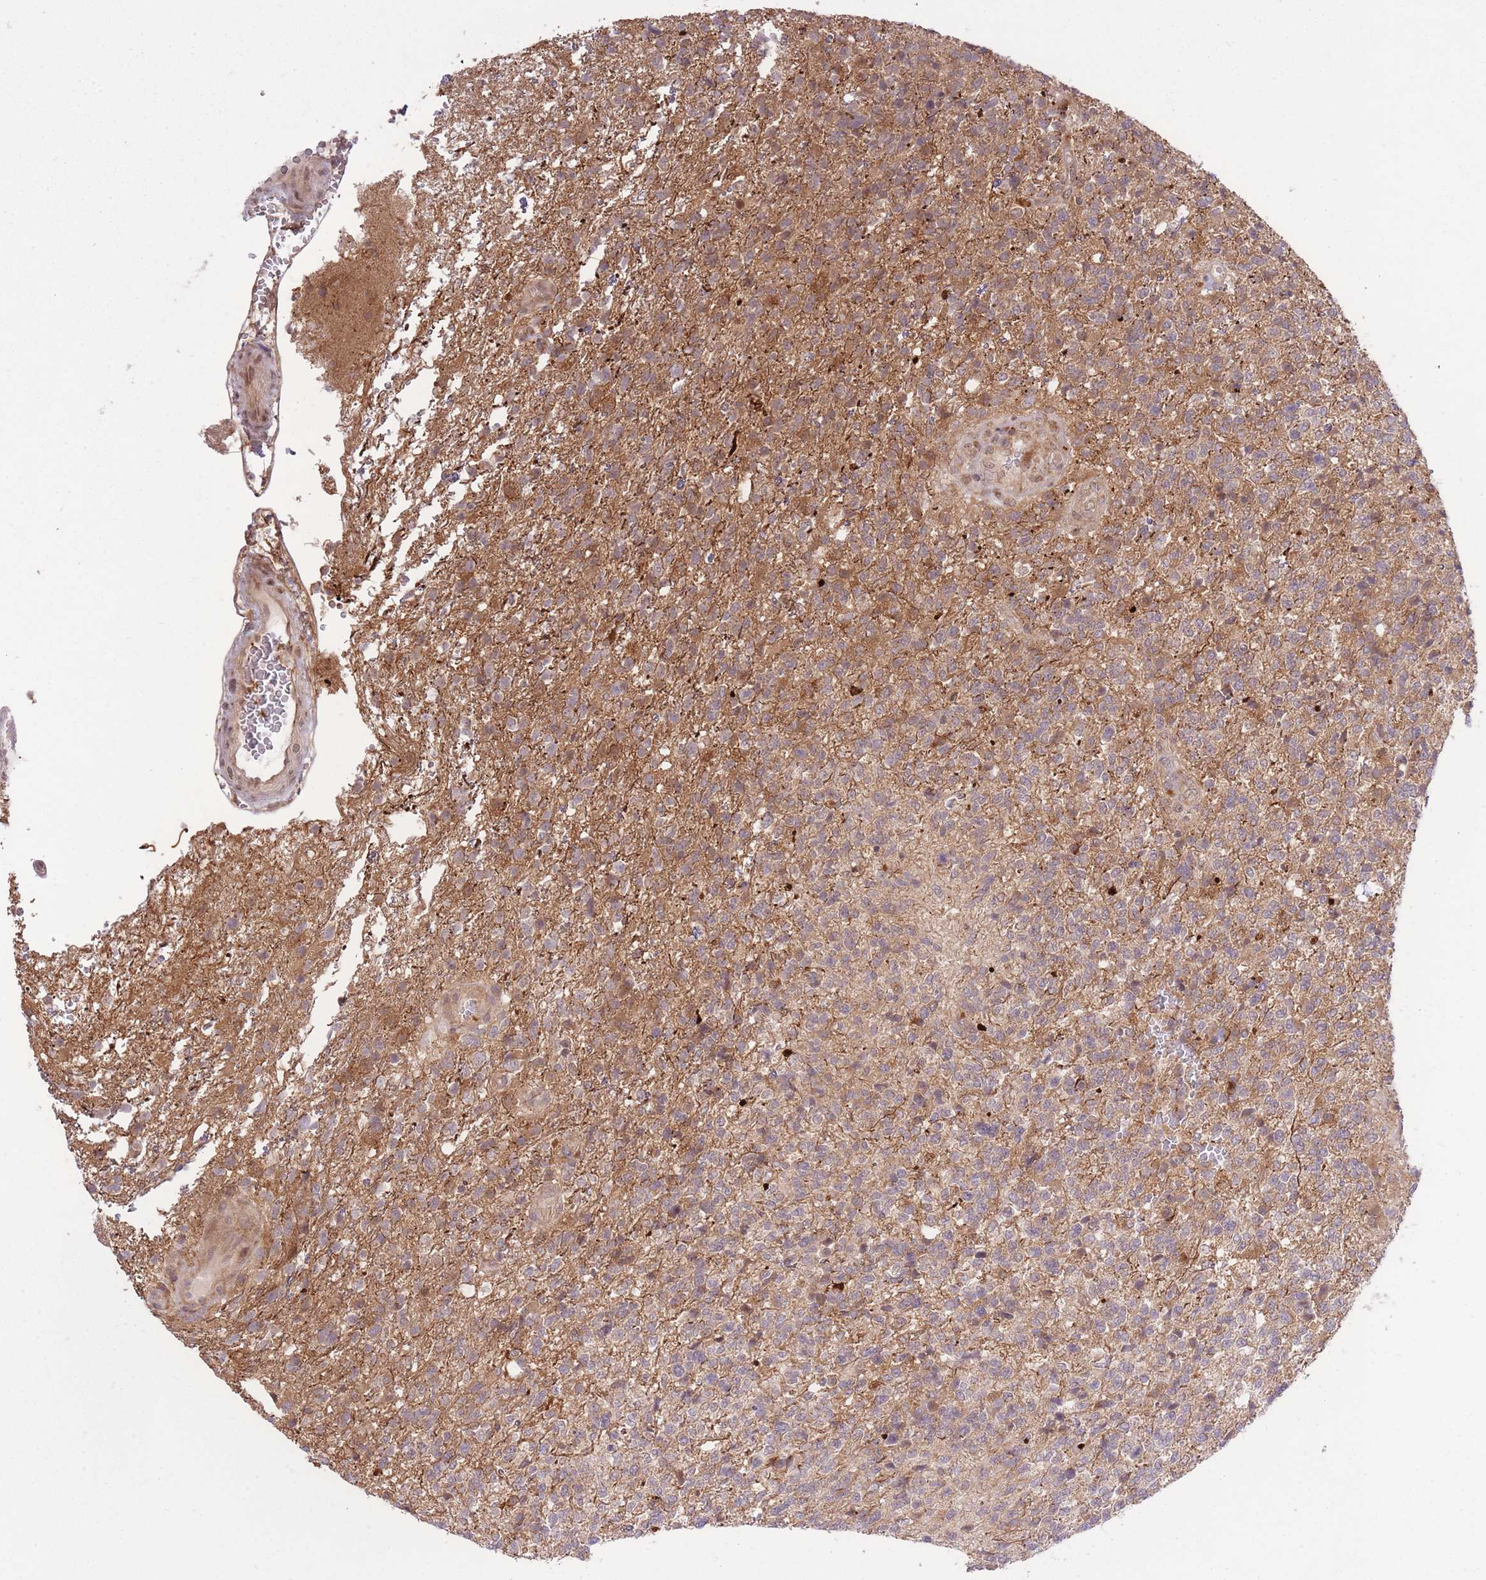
{"staining": {"intensity": "weak", "quantity": "25%-75%", "location": "cytoplasmic/membranous"}, "tissue": "glioma", "cell_type": "Tumor cells", "image_type": "cancer", "snomed": [{"axis": "morphology", "description": "Glioma, malignant, High grade"}, {"axis": "topography", "description": "Brain"}], "caption": "Protein expression analysis of human glioma reveals weak cytoplasmic/membranous staining in about 25%-75% of tumor cells.", "gene": "ZNF391", "patient": {"sex": "male", "age": 56}}